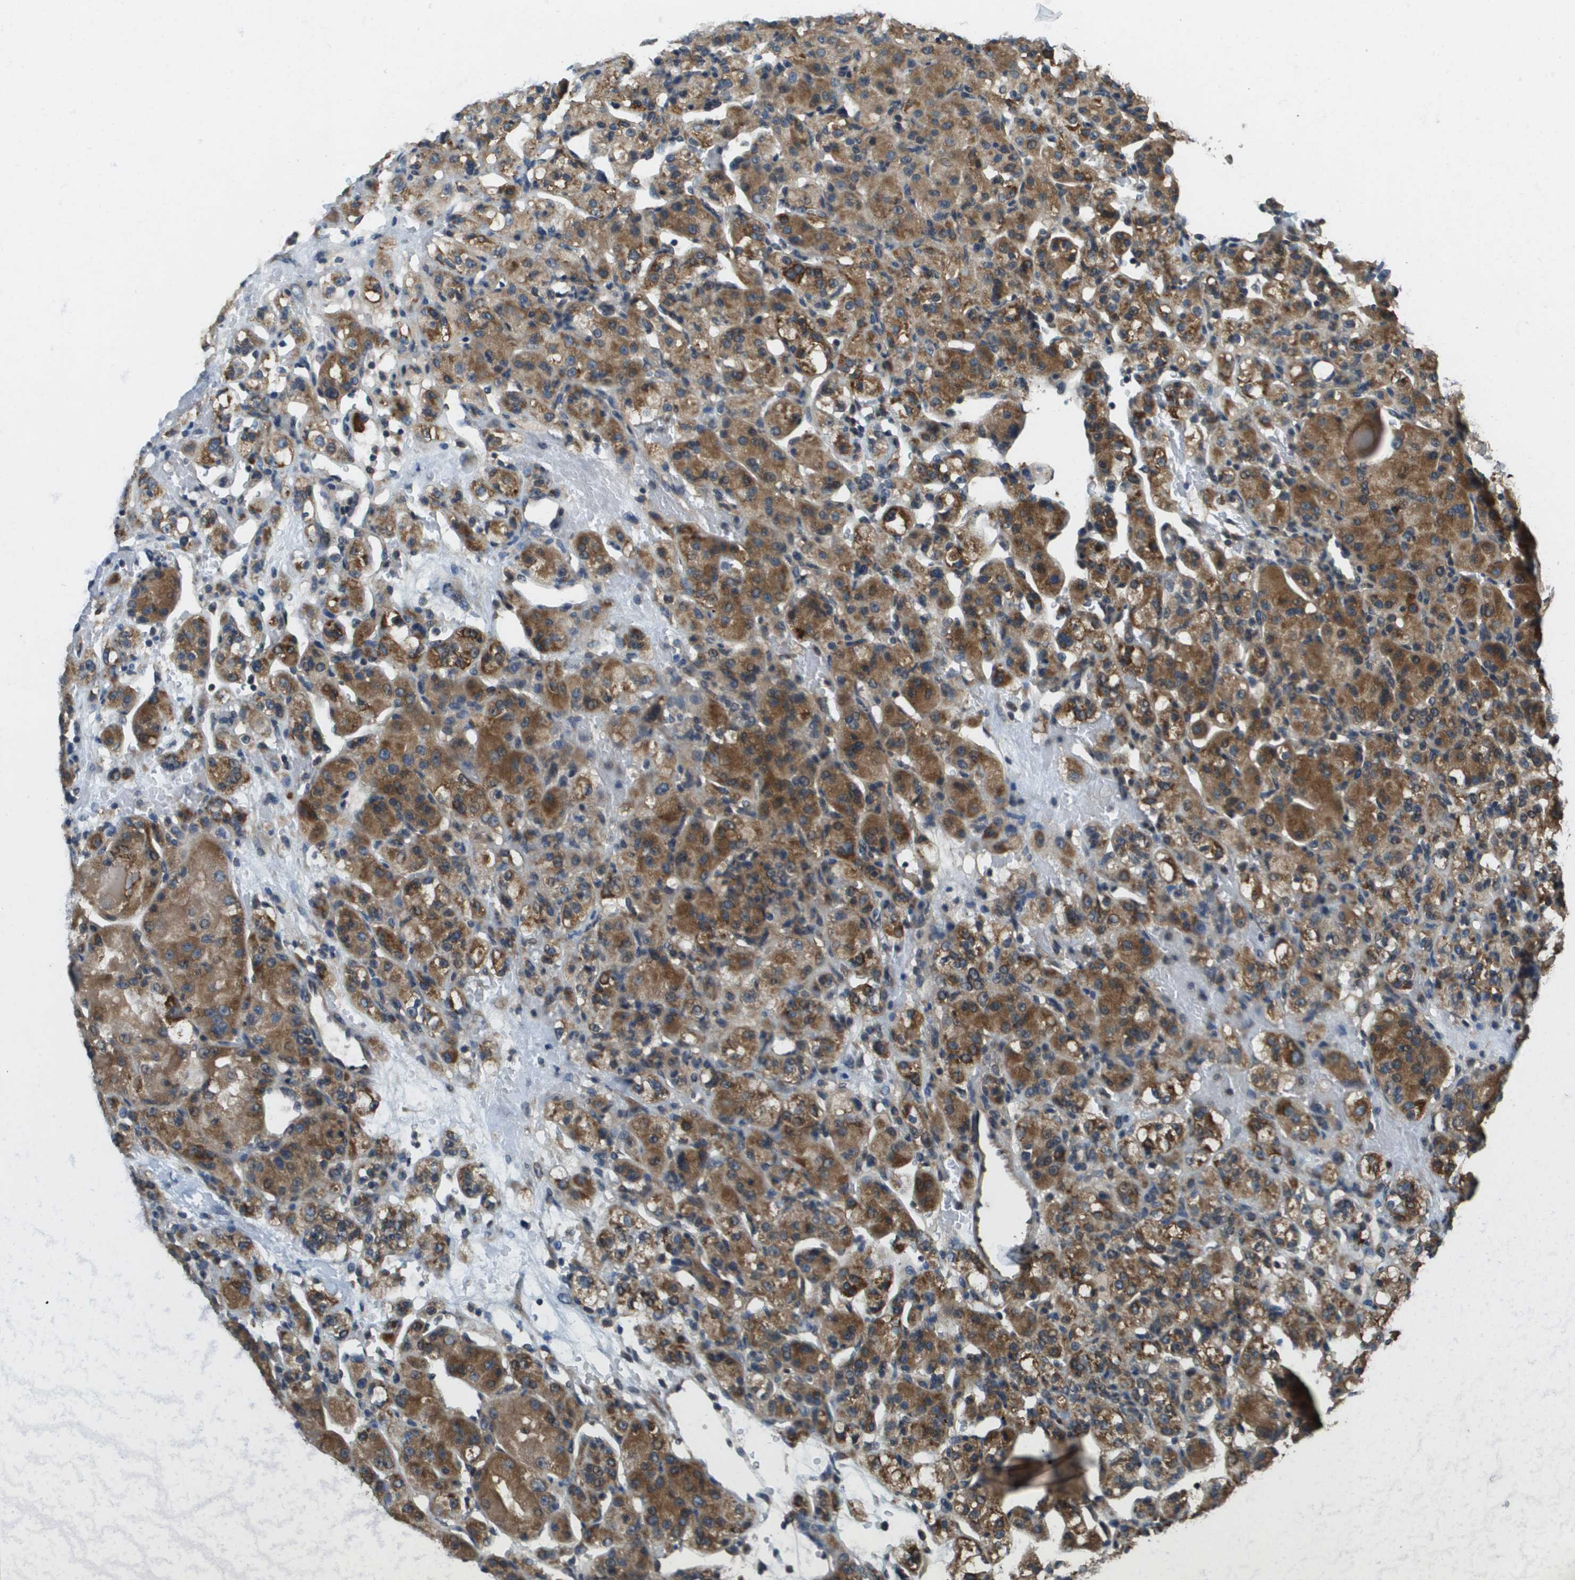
{"staining": {"intensity": "strong", "quantity": ">75%", "location": "cytoplasmic/membranous"}, "tissue": "renal cancer", "cell_type": "Tumor cells", "image_type": "cancer", "snomed": [{"axis": "morphology", "description": "Normal tissue, NOS"}, {"axis": "morphology", "description": "Adenocarcinoma, NOS"}, {"axis": "topography", "description": "Kidney"}], "caption": "Immunohistochemistry micrograph of human renal adenocarcinoma stained for a protein (brown), which exhibits high levels of strong cytoplasmic/membranous staining in approximately >75% of tumor cells.", "gene": "CDKN2C", "patient": {"sex": "male", "age": 61}}